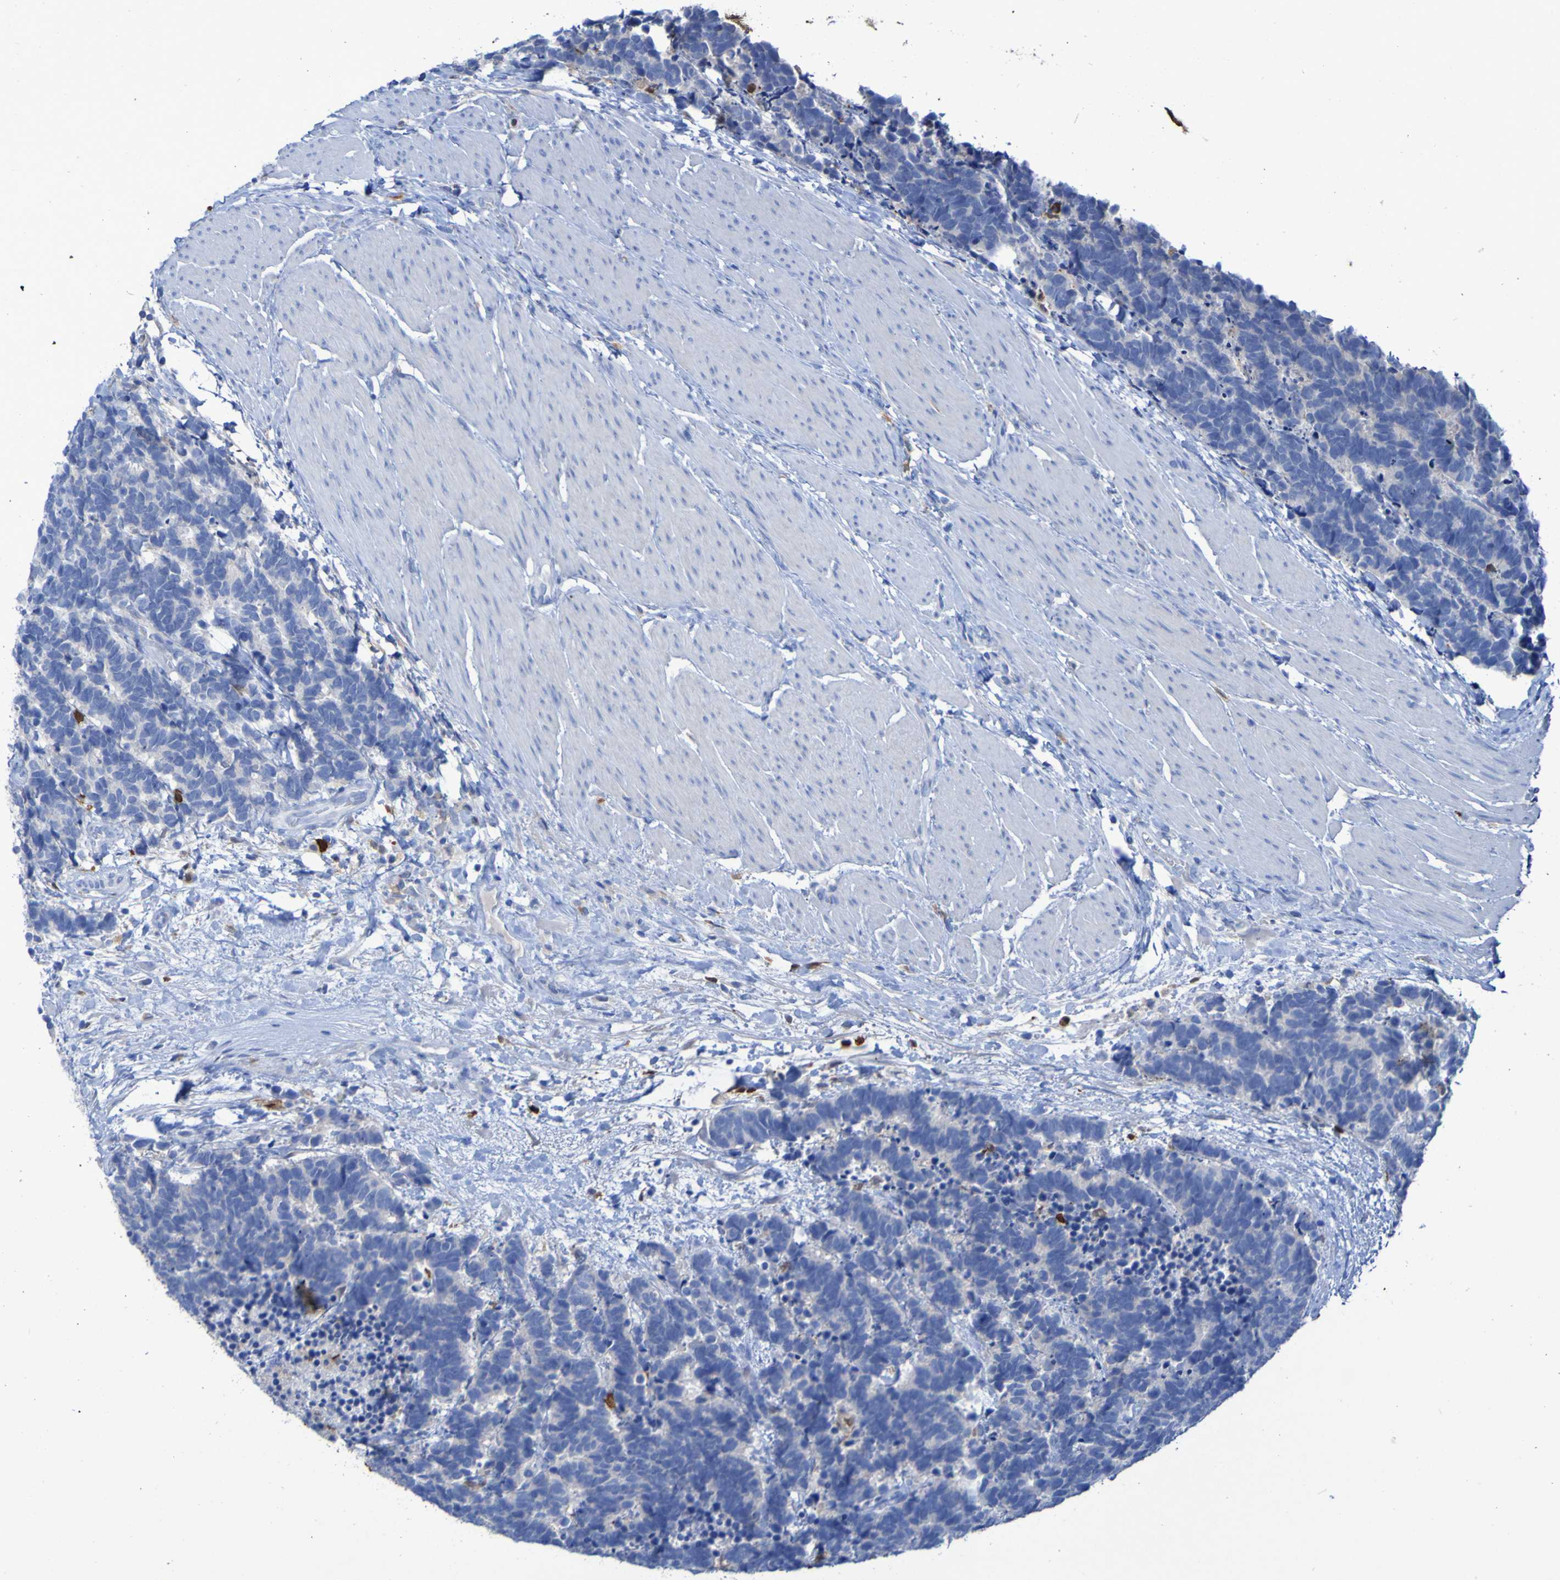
{"staining": {"intensity": "negative", "quantity": "none", "location": "none"}, "tissue": "carcinoid", "cell_type": "Tumor cells", "image_type": "cancer", "snomed": [{"axis": "morphology", "description": "Carcinoma, NOS"}, {"axis": "morphology", "description": "Carcinoid, malignant, NOS"}, {"axis": "topography", "description": "Urinary bladder"}], "caption": "Tumor cells show no significant positivity in carcinoma.", "gene": "MPPE1", "patient": {"sex": "male", "age": 57}}